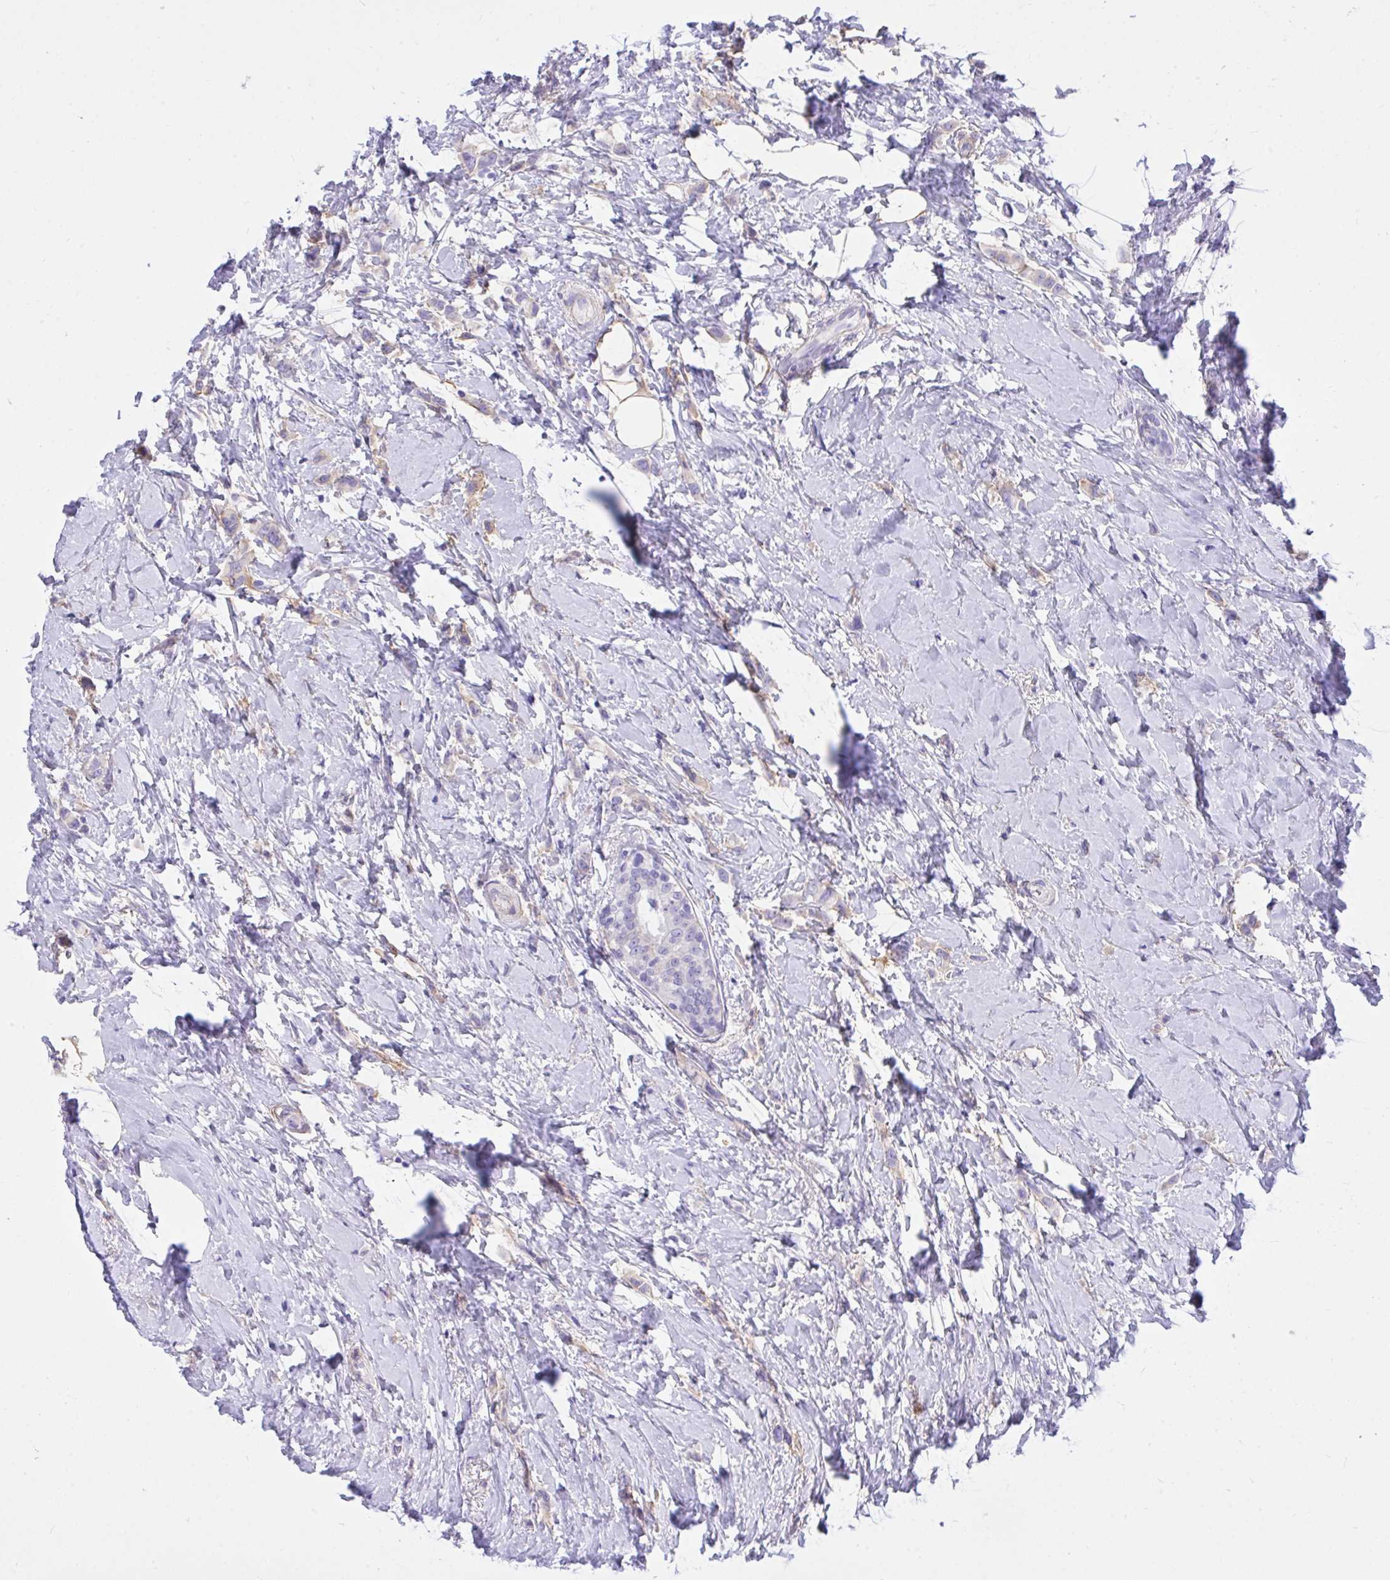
{"staining": {"intensity": "weak", "quantity": "25%-75%", "location": "cytoplasmic/membranous"}, "tissue": "breast cancer", "cell_type": "Tumor cells", "image_type": "cancer", "snomed": [{"axis": "morphology", "description": "Lobular carcinoma"}, {"axis": "topography", "description": "Breast"}], "caption": "Human breast lobular carcinoma stained with a protein marker reveals weak staining in tumor cells.", "gene": "TLN2", "patient": {"sex": "female", "age": 66}}